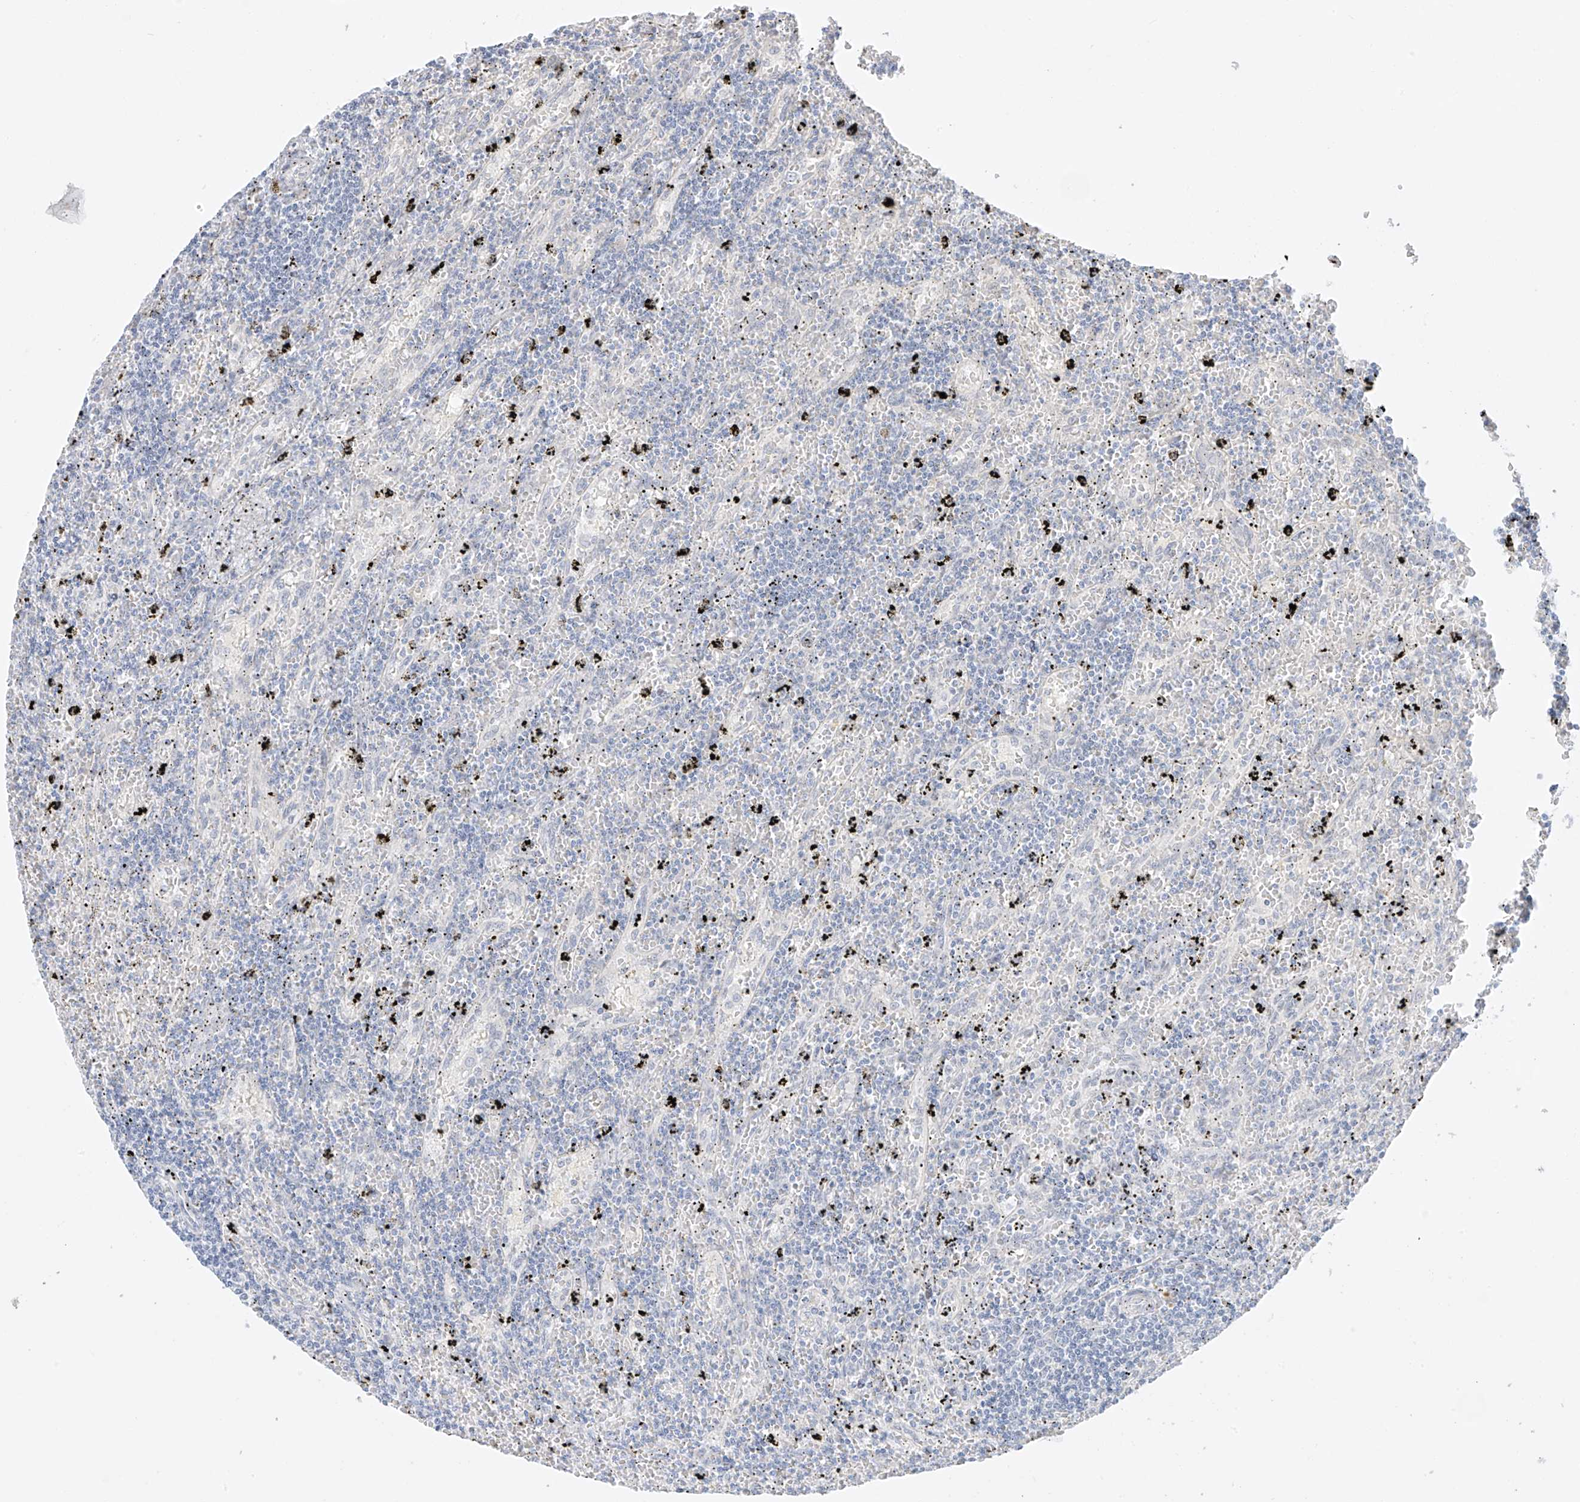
{"staining": {"intensity": "negative", "quantity": "none", "location": "none"}, "tissue": "lymphoma", "cell_type": "Tumor cells", "image_type": "cancer", "snomed": [{"axis": "morphology", "description": "Malignant lymphoma, non-Hodgkin's type, Low grade"}, {"axis": "topography", "description": "Spleen"}], "caption": "Immunohistochemistry (IHC) histopathology image of malignant lymphoma, non-Hodgkin's type (low-grade) stained for a protein (brown), which shows no expression in tumor cells.", "gene": "DCDC2", "patient": {"sex": "male", "age": 76}}